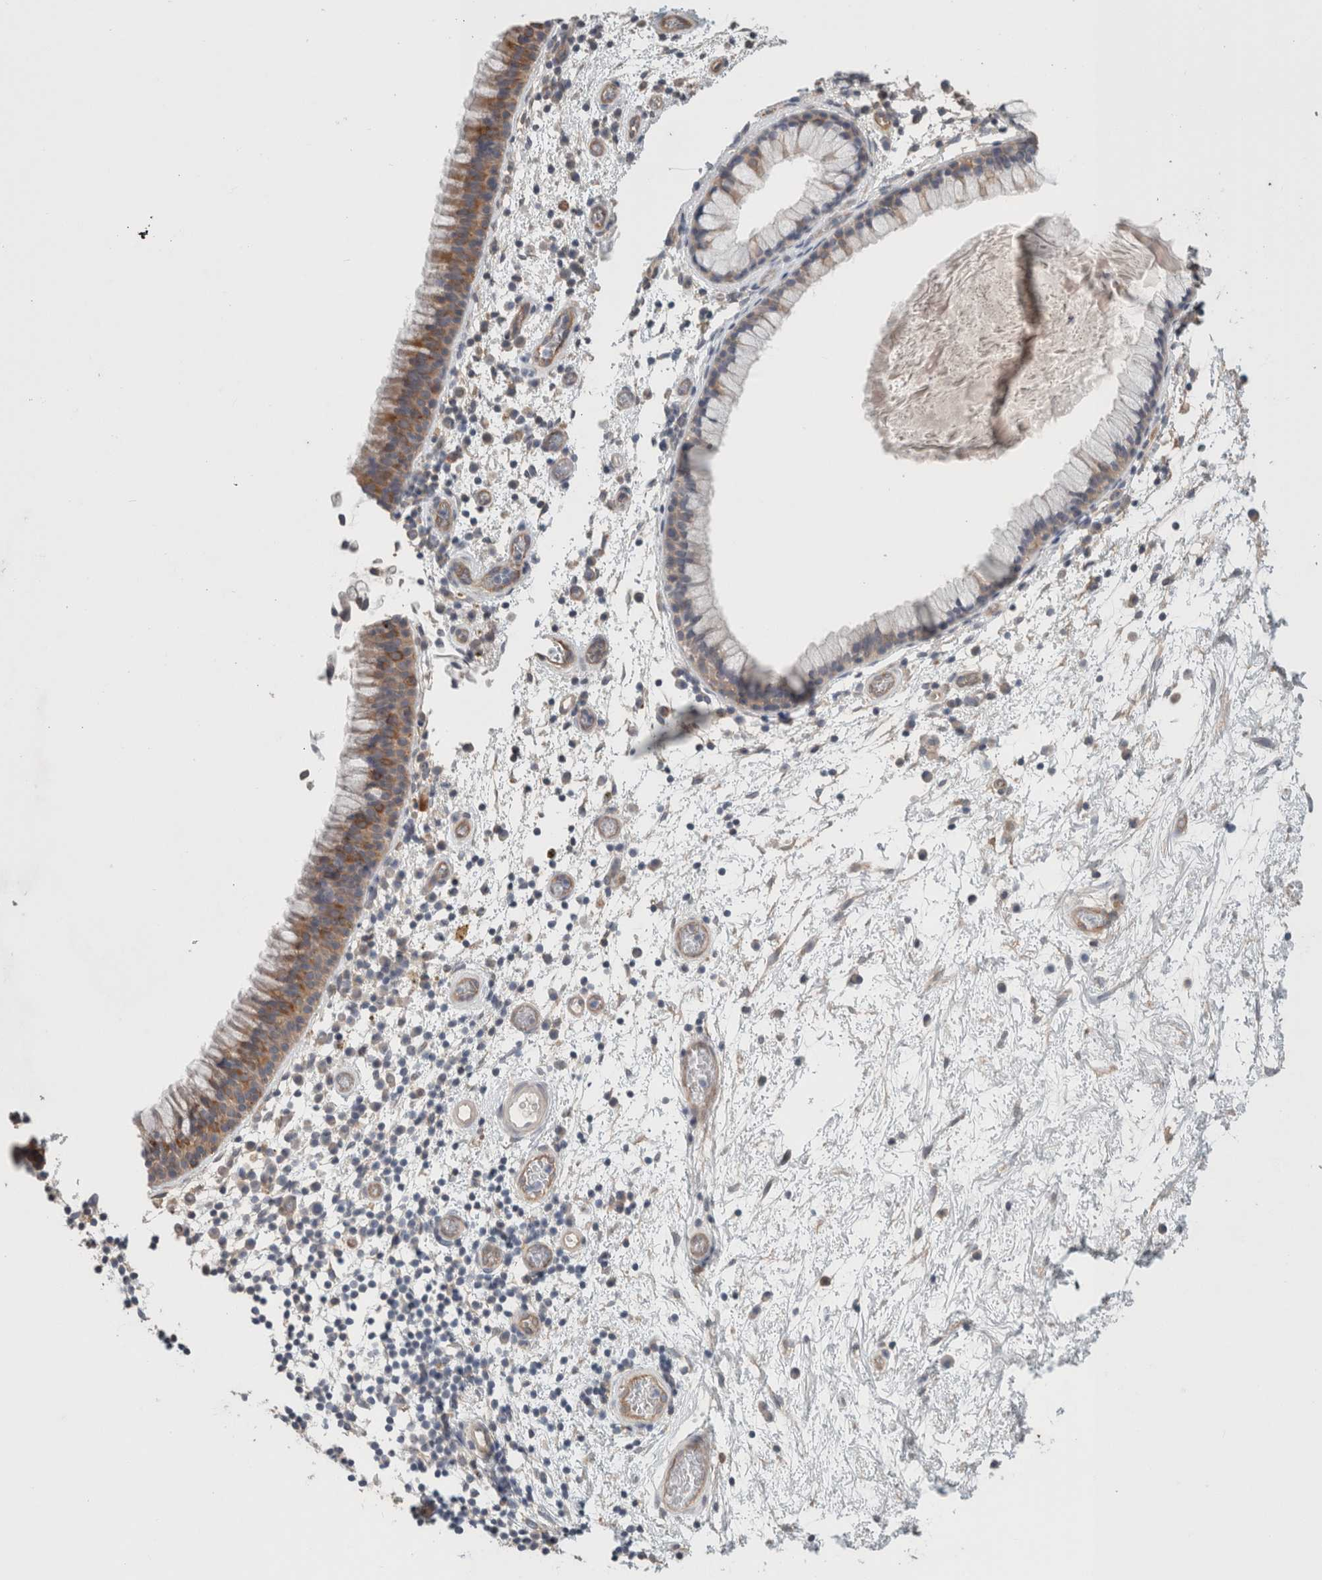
{"staining": {"intensity": "moderate", "quantity": ">75%", "location": "cytoplasmic/membranous"}, "tissue": "nasopharynx", "cell_type": "Respiratory epithelial cells", "image_type": "normal", "snomed": [{"axis": "morphology", "description": "Normal tissue, NOS"}, {"axis": "morphology", "description": "Inflammation, NOS"}, {"axis": "topography", "description": "Nasopharynx"}], "caption": "Protein staining displays moderate cytoplasmic/membranous positivity in about >75% of respiratory epithelial cells in unremarkable nasopharynx.", "gene": "RASAL2", "patient": {"sex": "male", "age": 48}}